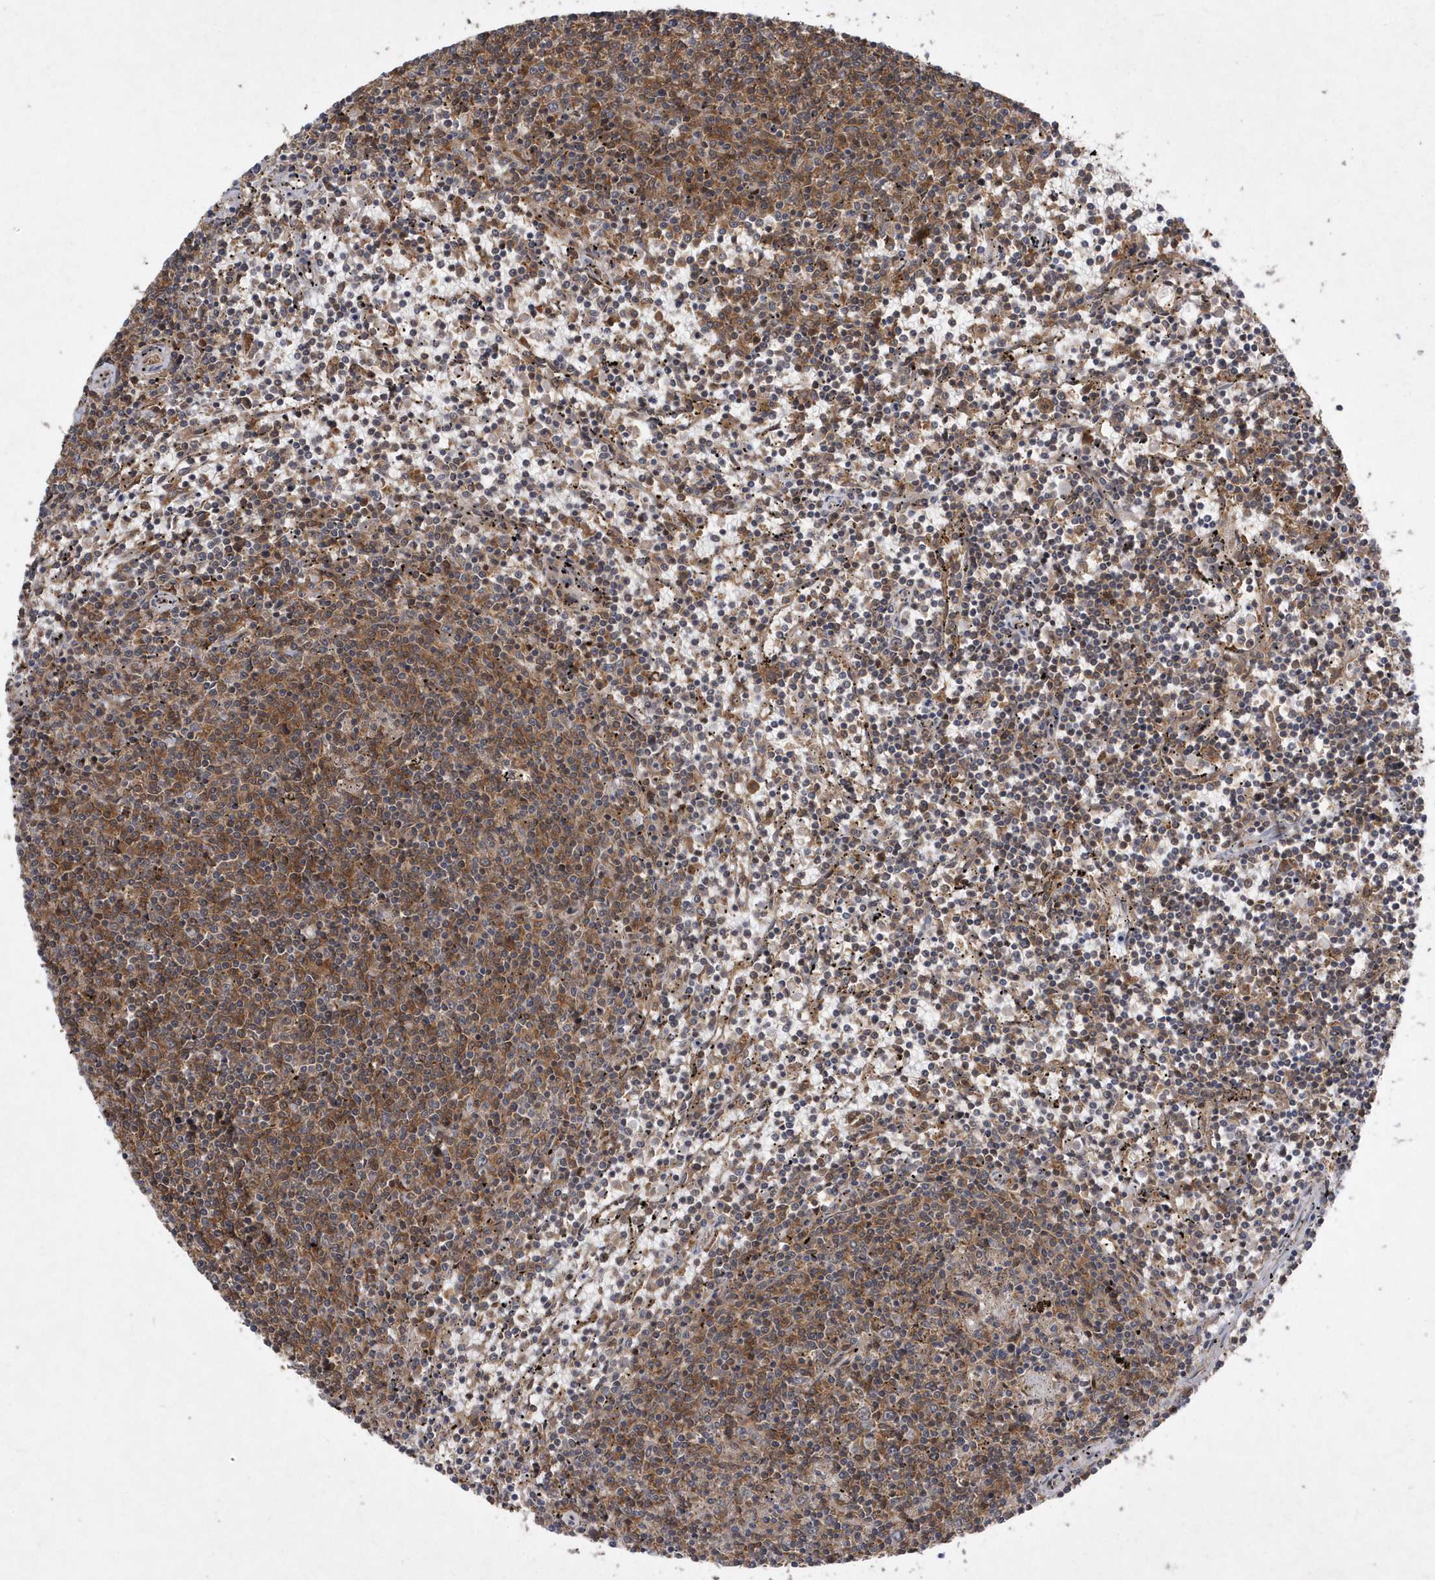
{"staining": {"intensity": "moderate", "quantity": ">75%", "location": "cytoplasmic/membranous"}, "tissue": "lymphoma", "cell_type": "Tumor cells", "image_type": "cancer", "snomed": [{"axis": "morphology", "description": "Malignant lymphoma, non-Hodgkin's type, Low grade"}, {"axis": "topography", "description": "Spleen"}], "caption": "Immunohistochemical staining of lymphoma shows medium levels of moderate cytoplasmic/membranous protein positivity in approximately >75% of tumor cells.", "gene": "GFM2", "patient": {"sex": "female", "age": 50}}